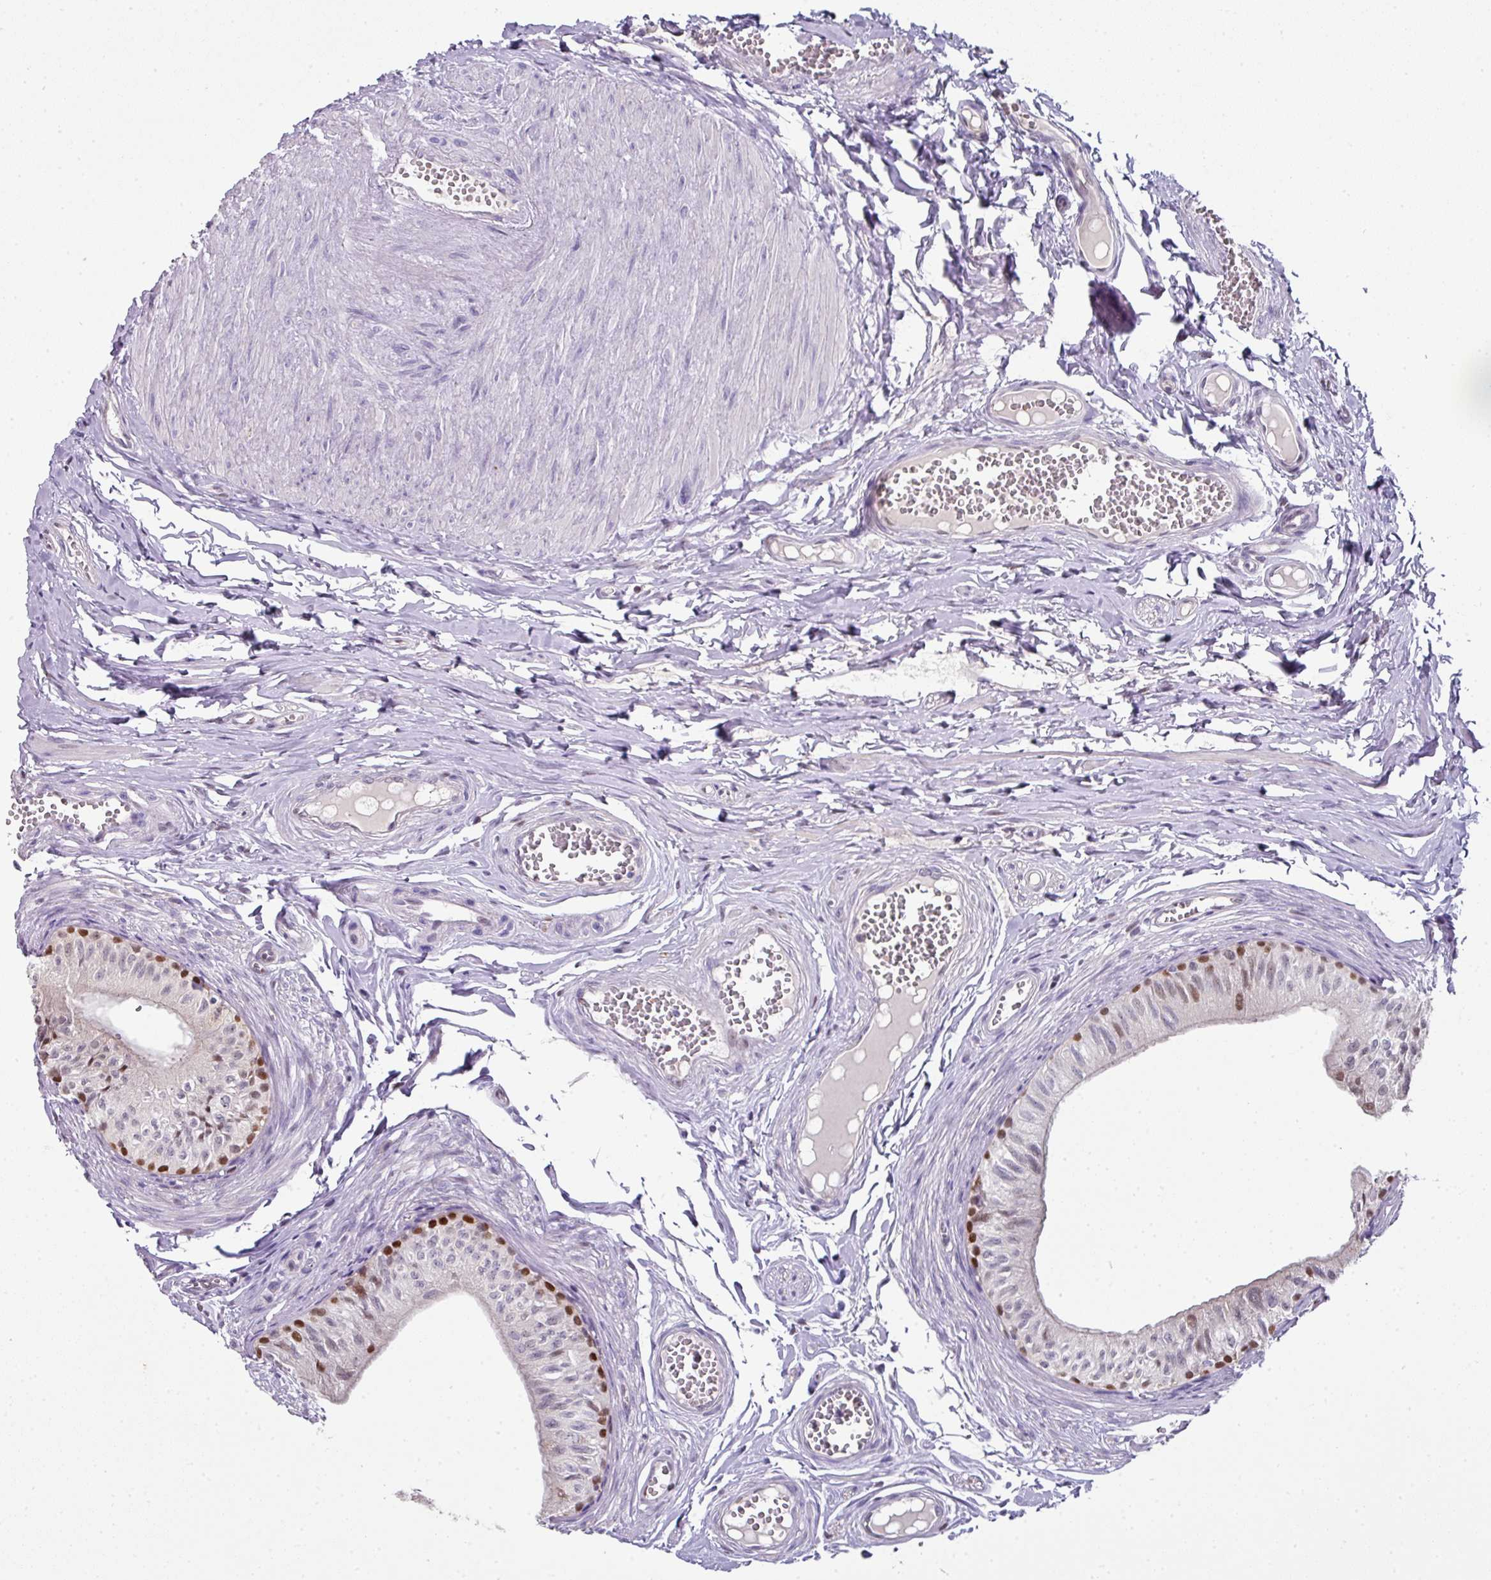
{"staining": {"intensity": "strong", "quantity": "<25%", "location": "nuclear"}, "tissue": "epididymis", "cell_type": "Glandular cells", "image_type": "normal", "snomed": [{"axis": "morphology", "description": "Normal tissue, NOS"}, {"axis": "topography", "description": "Epididymis"}], "caption": "Protein analysis of normal epididymis reveals strong nuclear positivity in approximately <25% of glandular cells.", "gene": "ANKRD18A", "patient": {"sex": "male", "age": 37}}